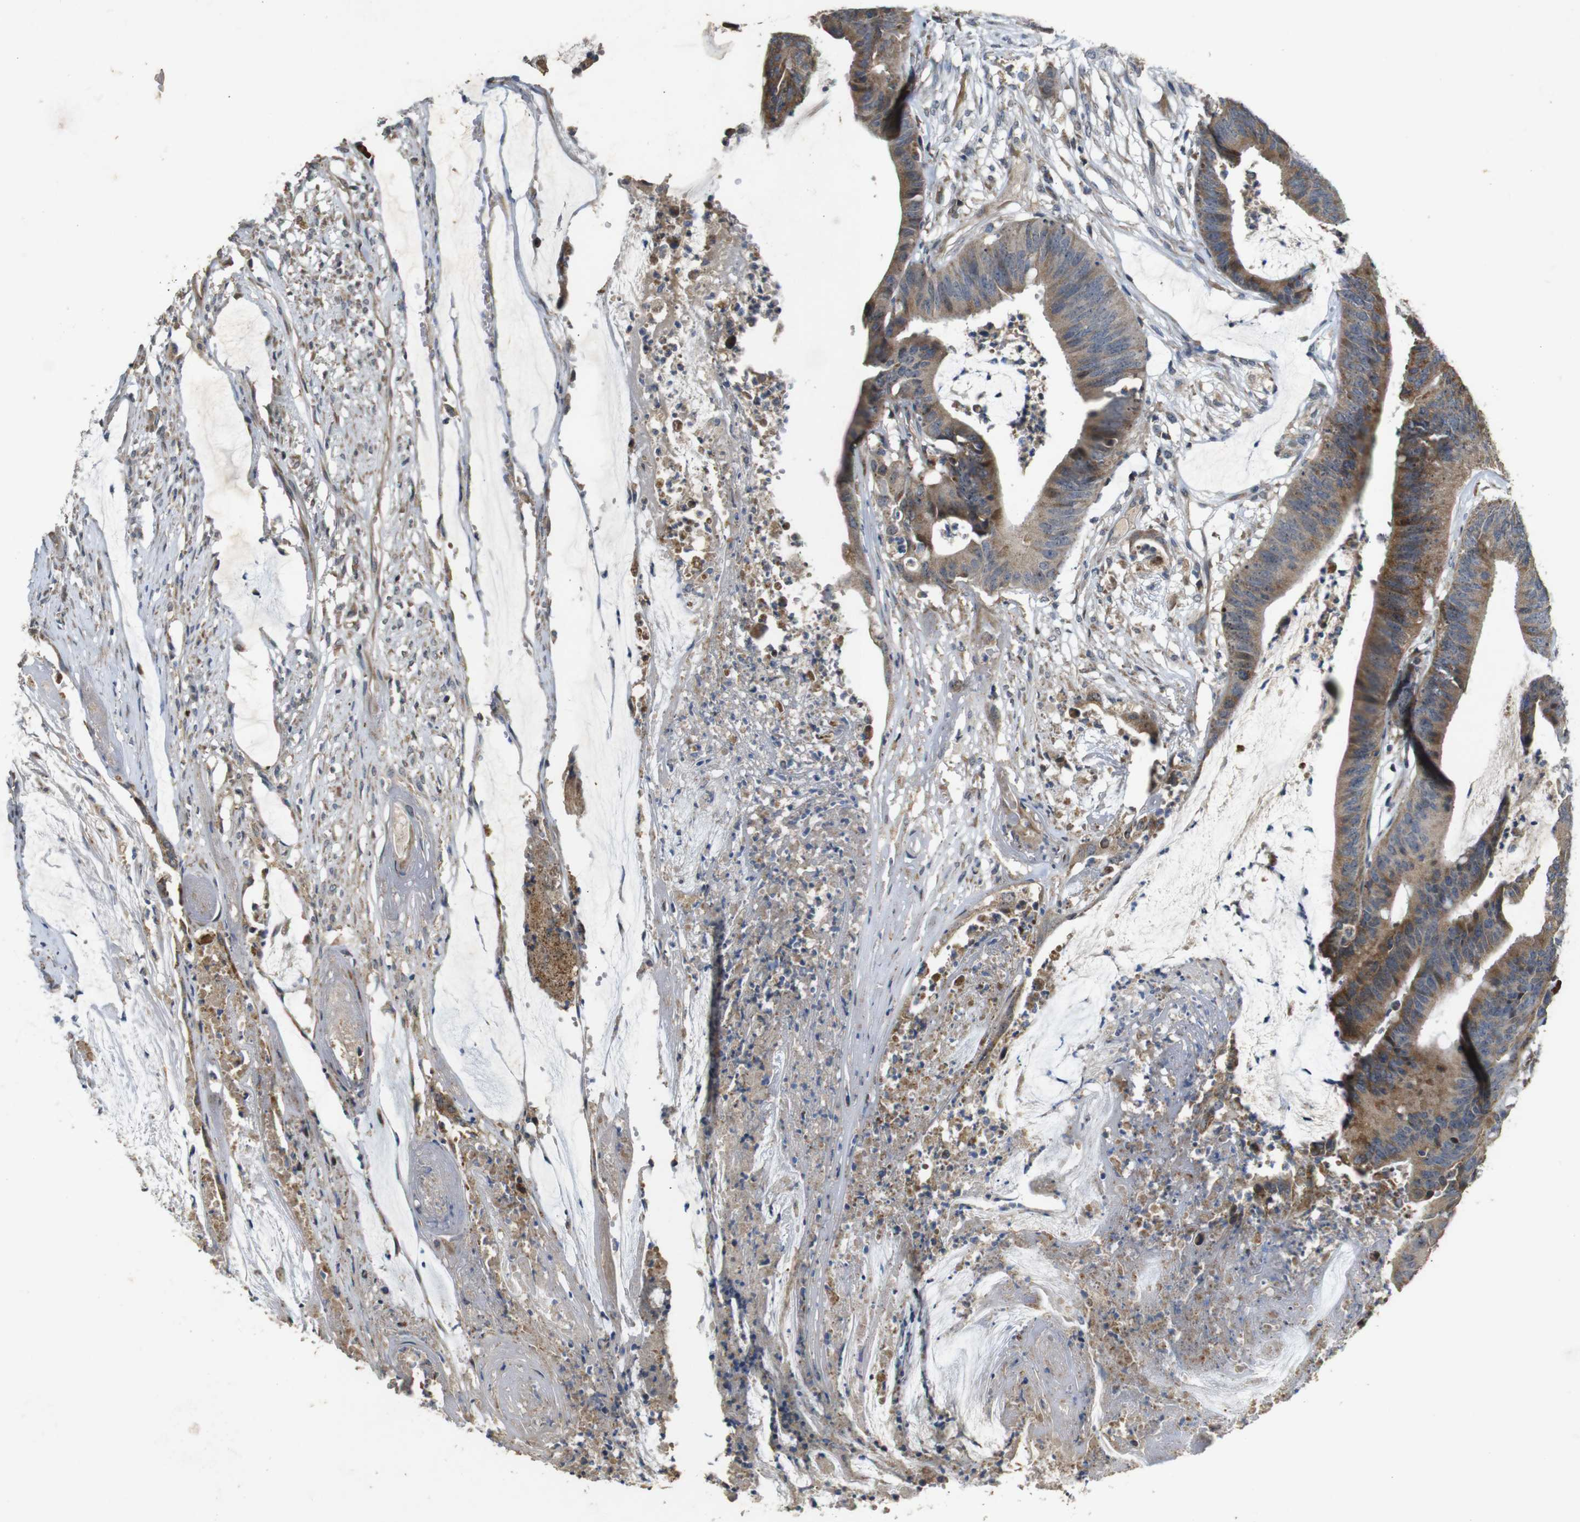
{"staining": {"intensity": "moderate", "quantity": ">75%", "location": "cytoplasmic/membranous"}, "tissue": "colorectal cancer", "cell_type": "Tumor cells", "image_type": "cancer", "snomed": [{"axis": "morphology", "description": "Adenocarcinoma, NOS"}, {"axis": "topography", "description": "Rectum"}], "caption": "A brown stain highlights moderate cytoplasmic/membranous staining of a protein in human colorectal cancer (adenocarcinoma) tumor cells.", "gene": "MAGI2", "patient": {"sex": "female", "age": 66}}